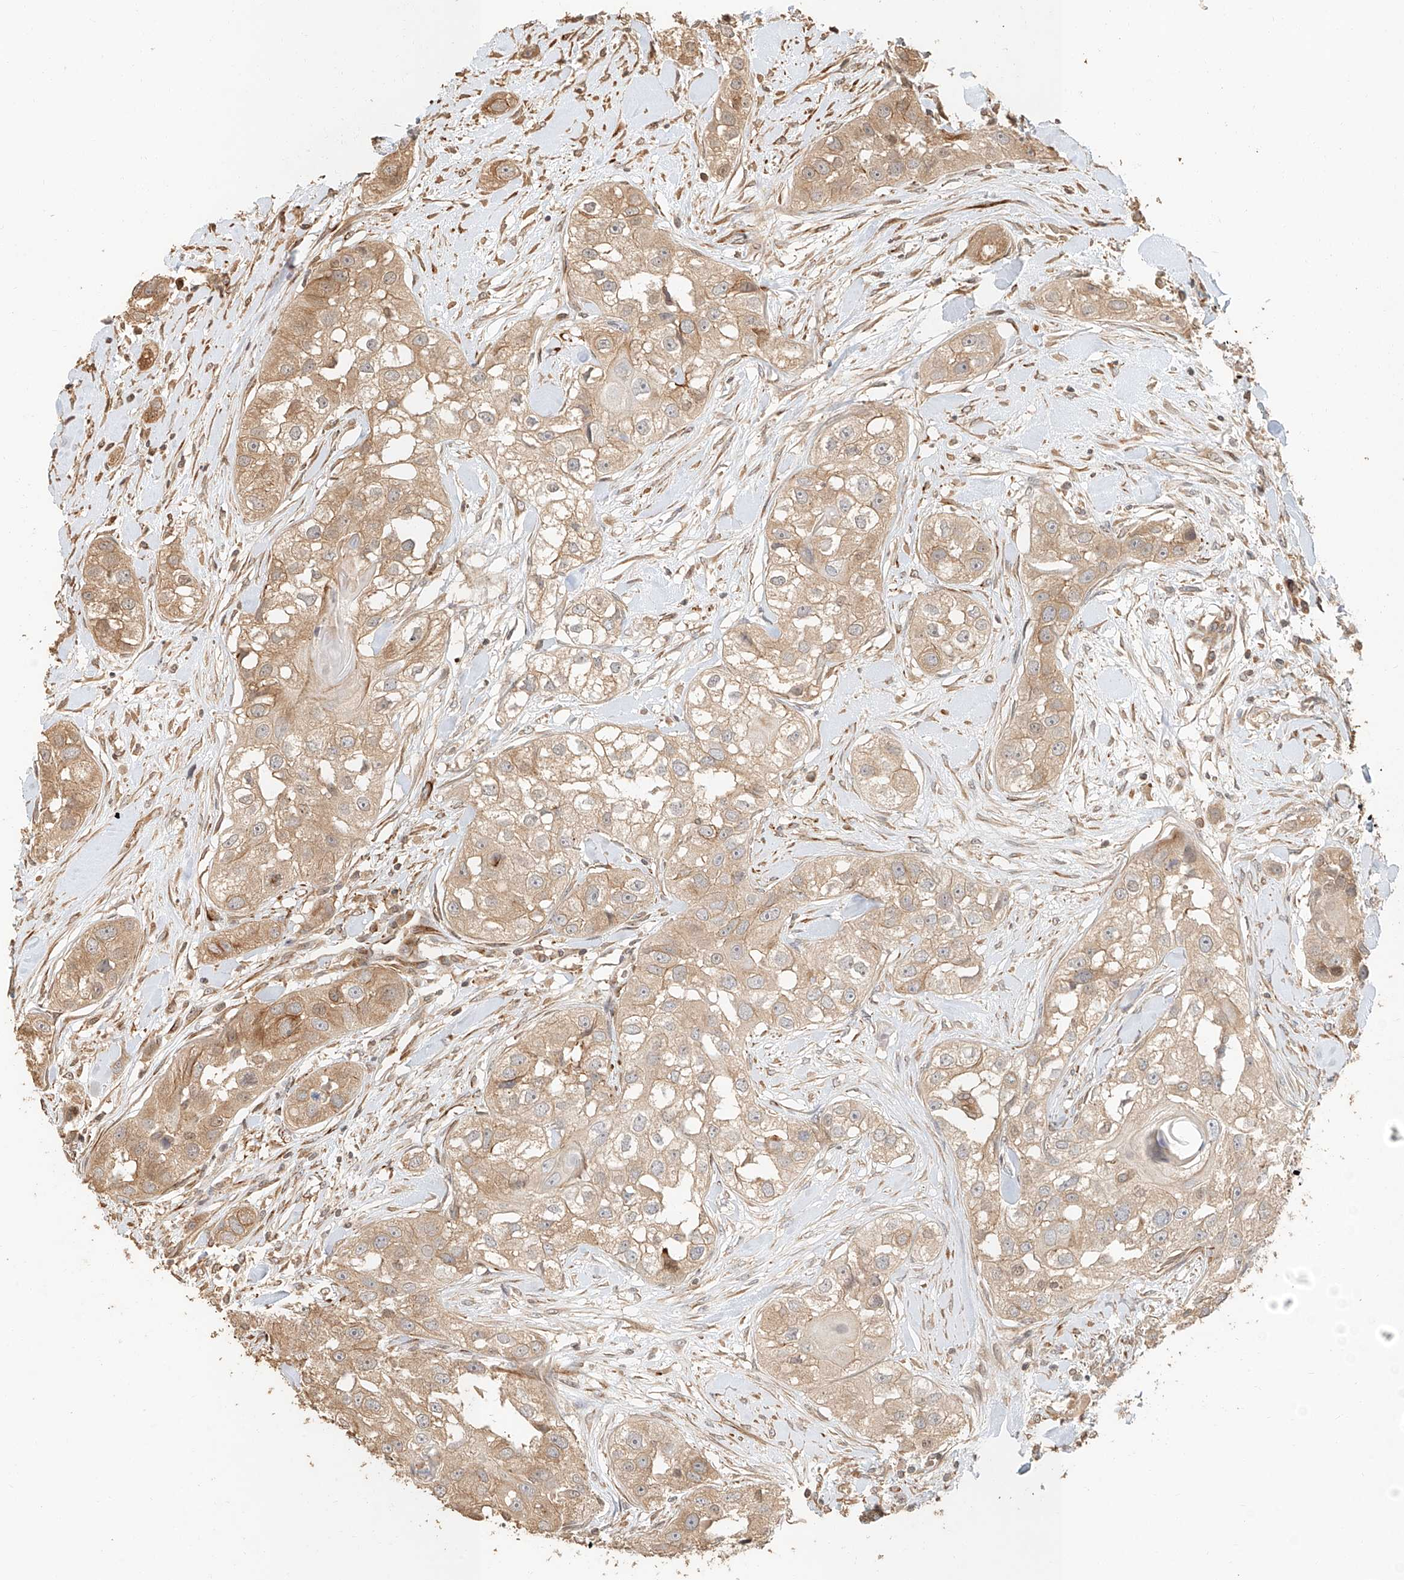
{"staining": {"intensity": "weak", "quantity": "25%-75%", "location": "cytoplasmic/membranous"}, "tissue": "head and neck cancer", "cell_type": "Tumor cells", "image_type": "cancer", "snomed": [{"axis": "morphology", "description": "Normal tissue, NOS"}, {"axis": "morphology", "description": "Squamous cell carcinoma, NOS"}, {"axis": "topography", "description": "Skeletal muscle"}, {"axis": "topography", "description": "Head-Neck"}], "caption": "Head and neck cancer tissue shows weak cytoplasmic/membranous positivity in about 25%-75% of tumor cells, visualized by immunohistochemistry.", "gene": "NAP1L1", "patient": {"sex": "male", "age": 51}}